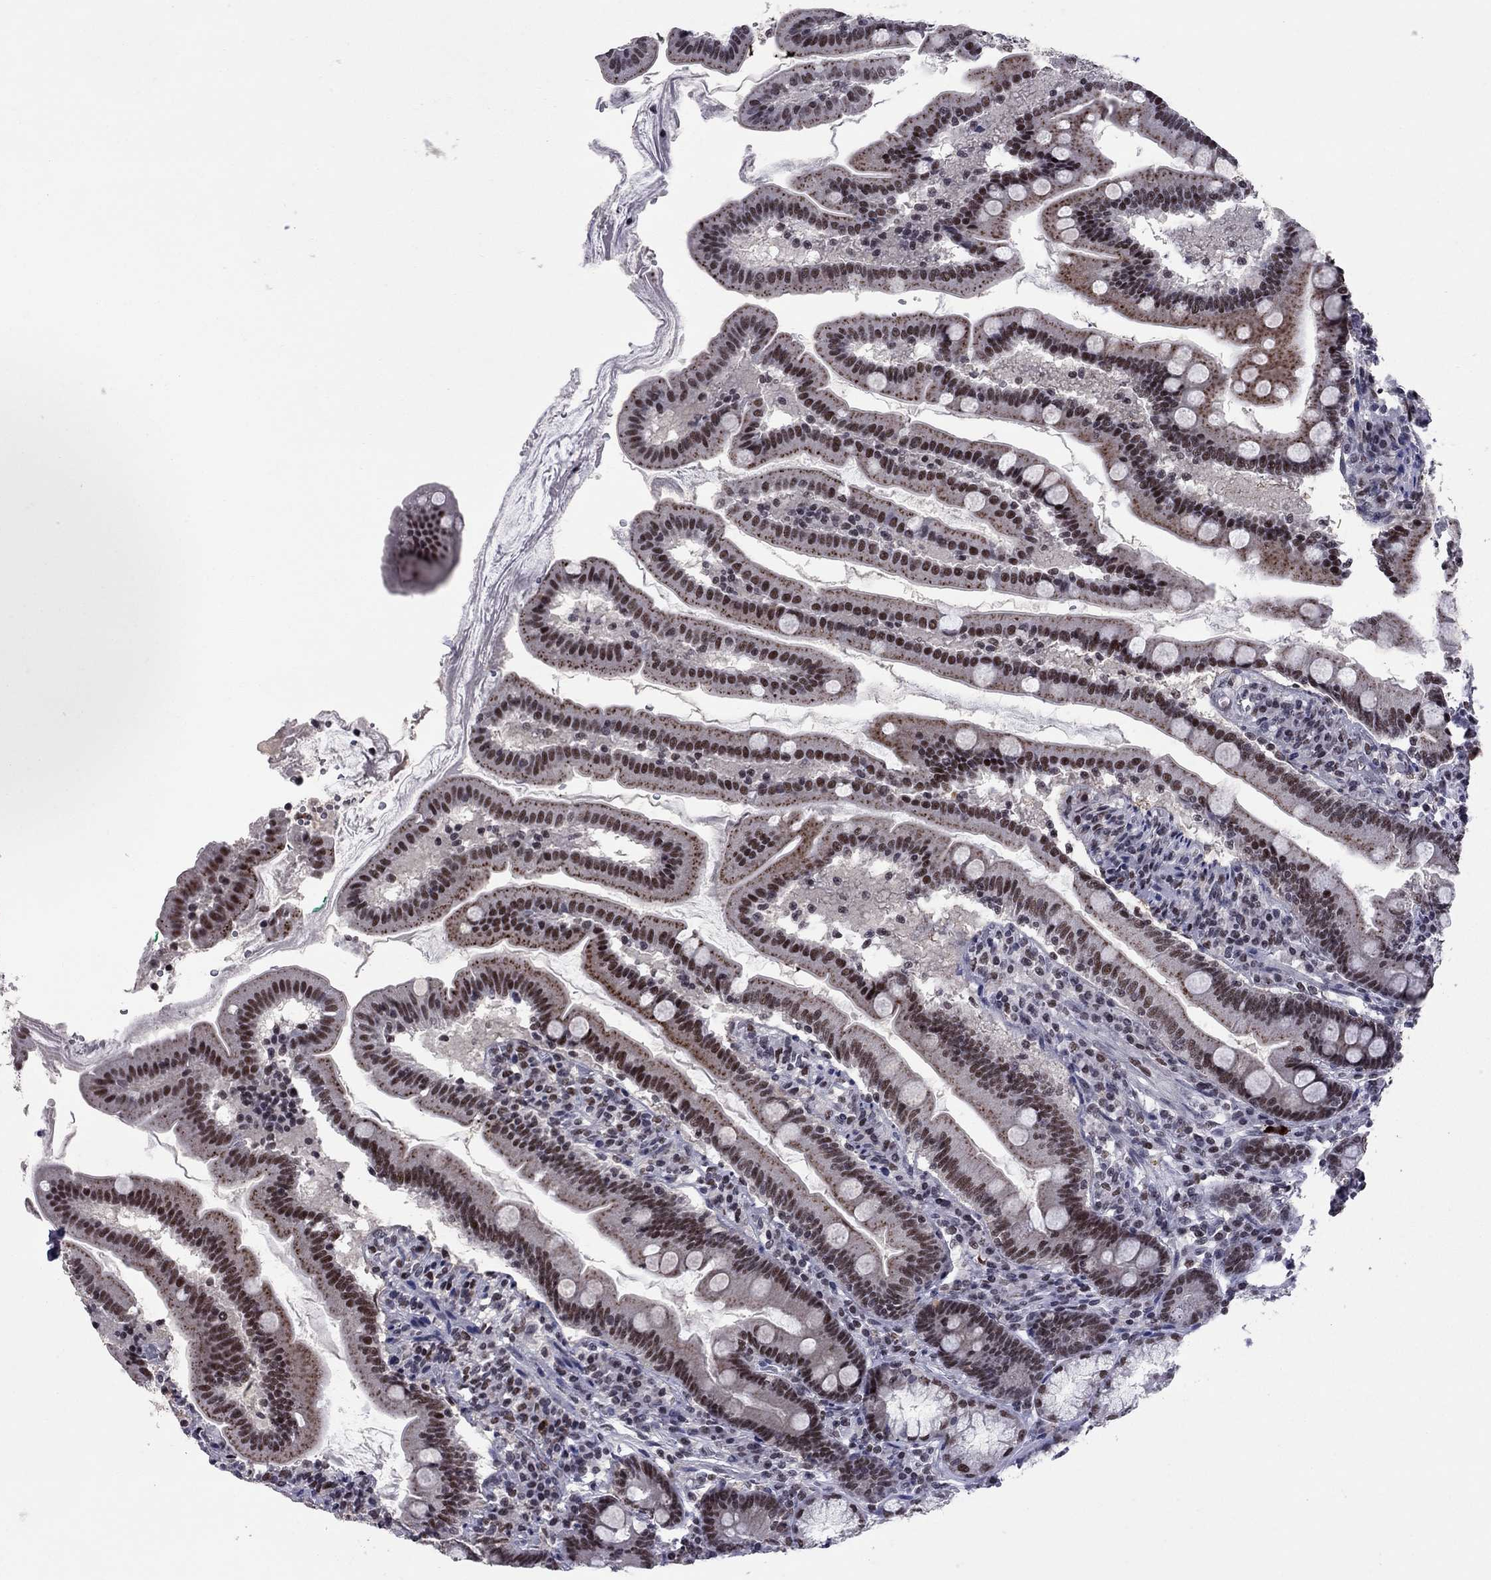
{"staining": {"intensity": "strong", "quantity": "25%-75%", "location": "nuclear"}, "tissue": "duodenum", "cell_type": "Glandular cells", "image_type": "normal", "snomed": [{"axis": "morphology", "description": "Normal tissue, NOS"}, {"axis": "topography", "description": "Duodenum"}], "caption": "This histopathology image shows immunohistochemistry (IHC) staining of normal duodenum, with high strong nuclear staining in approximately 25%-75% of glandular cells.", "gene": "TAF9", "patient": {"sex": "female", "age": 67}}